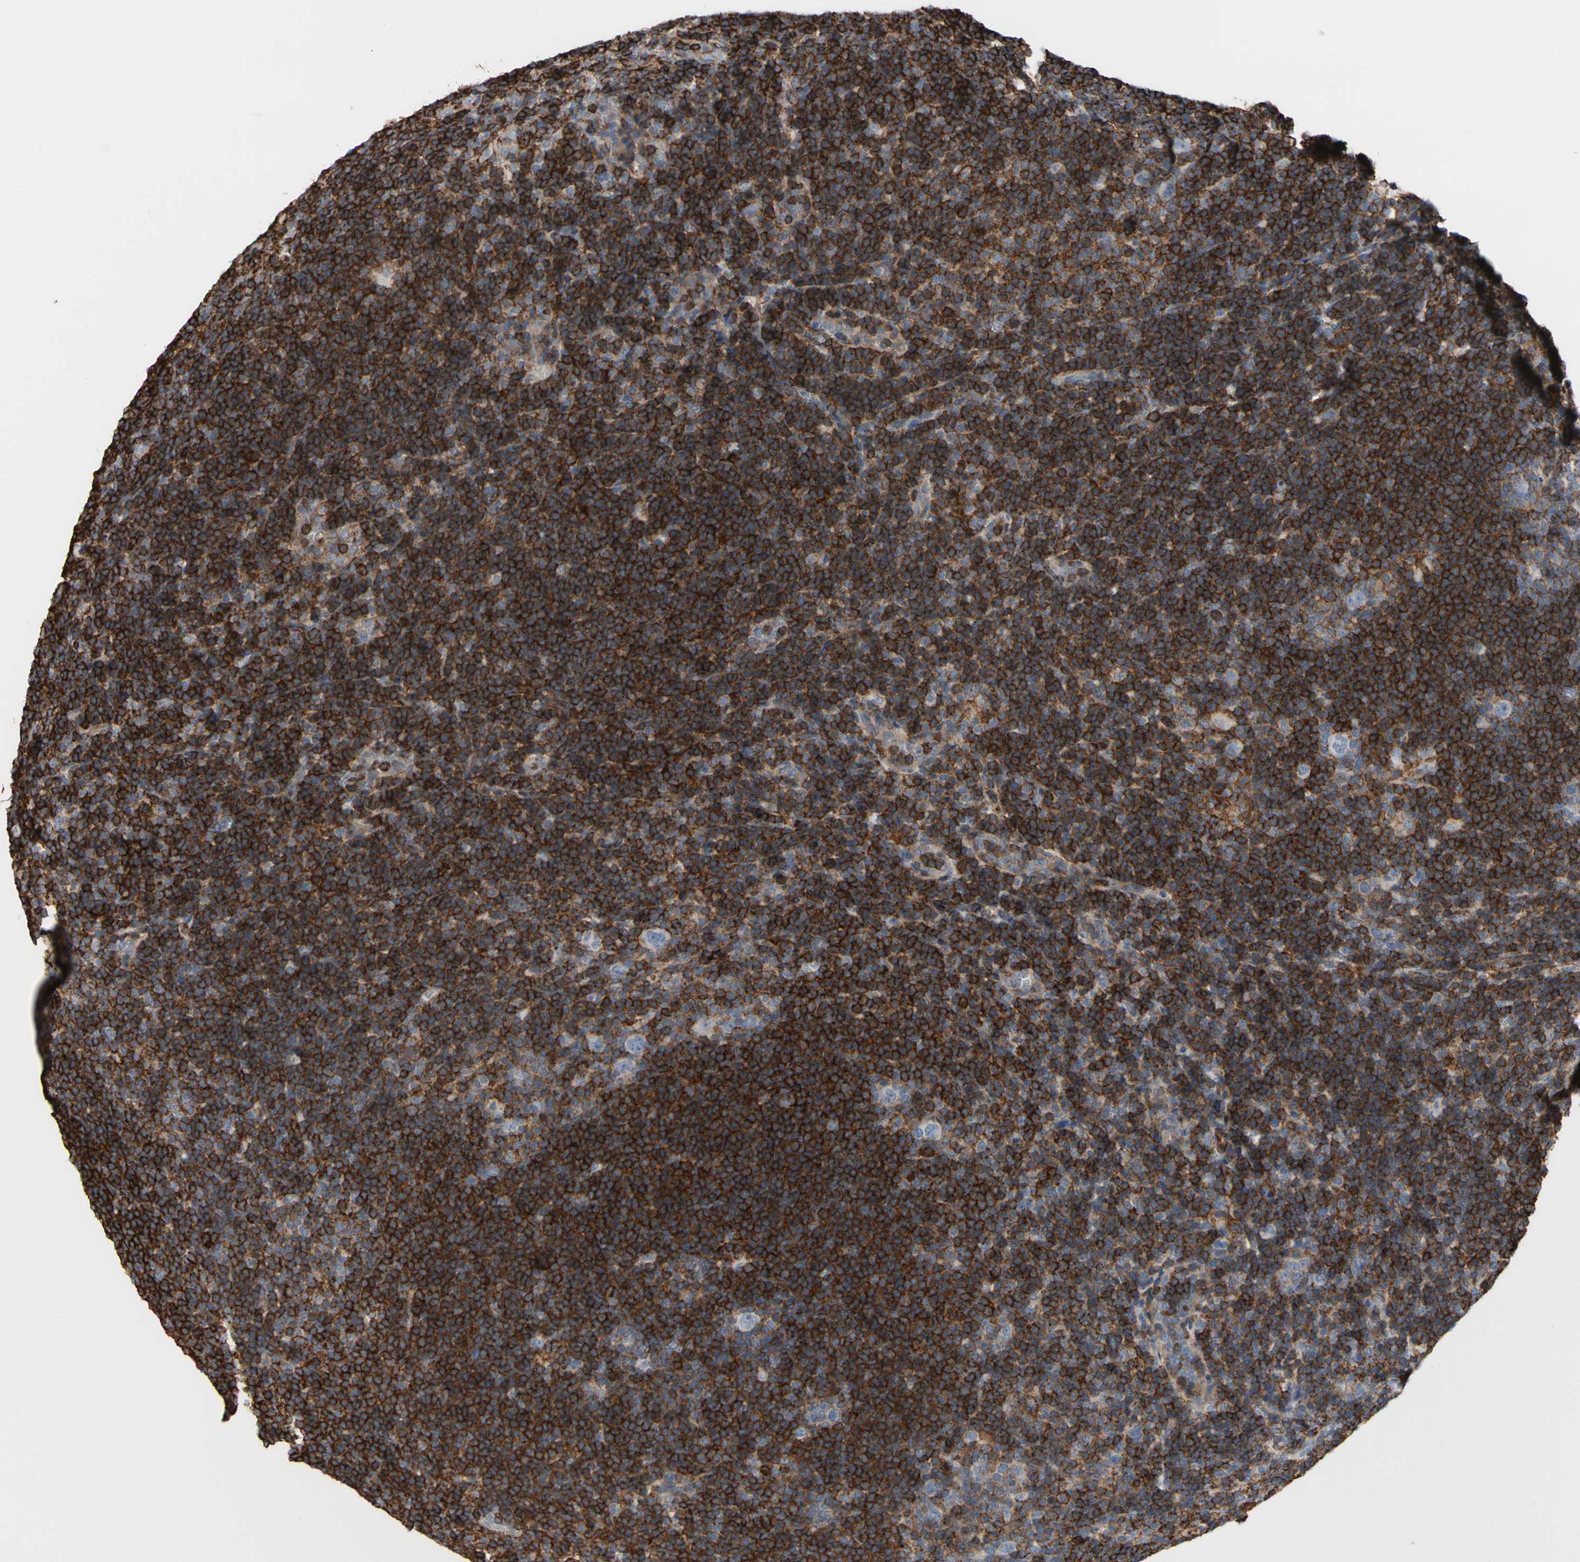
{"staining": {"intensity": "weak", "quantity": ">75%", "location": "cytoplasmic/membranous"}, "tissue": "lymphoma", "cell_type": "Tumor cells", "image_type": "cancer", "snomed": [{"axis": "morphology", "description": "Hodgkin's disease, NOS"}, {"axis": "topography", "description": "Lymph node"}], "caption": "Immunohistochemical staining of human Hodgkin's disease shows low levels of weak cytoplasmic/membranous expression in approximately >75% of tumor cells.", "gene": "ANXA6", "patient": {"sex": "female", "age": 57}}